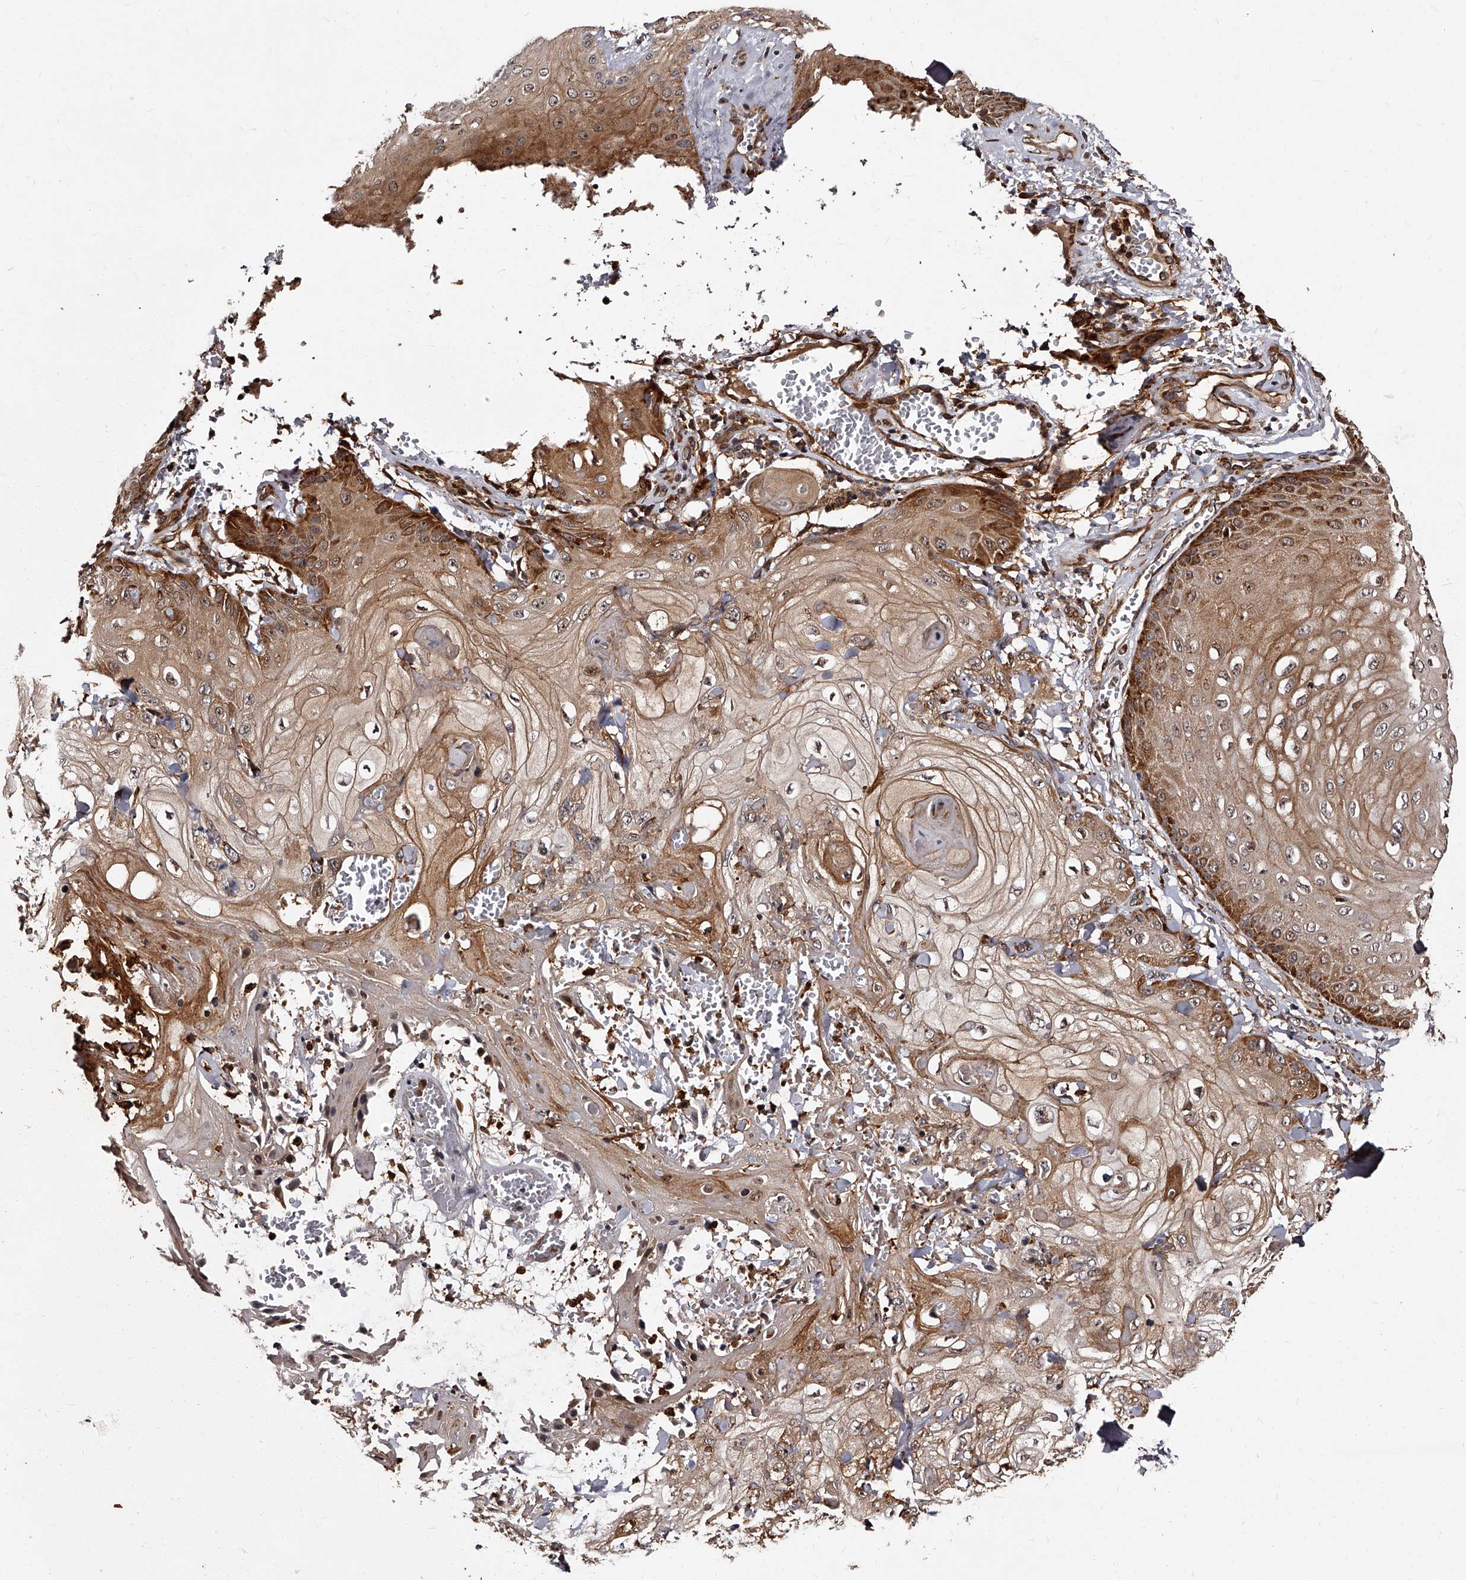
{"staining": {"intensity": "moderate", "quantity": ">75%", "location": "cytoplasmic/membranous"}, "tissue": "skin cancer", "cell_type": "Tumor cells", "image_type": "cancer", "snomed": [{"axis": "morphology", "description": "Squamous cell carcinoma, NOS"}, {"axis": "topography", "description": "Skin"}], "caption": "Skin squamous cell carcinoma stained for a protein demonstrates moderate cytoplasmic/membranous positivity in tumor cells. The staining is performed using DAB brown chromogen to label protein expression. The nuclei are counter-stained blue using hematoxylin.", "gene": "RSC1A1", "patient": {"sex": "male", "age": 74}}